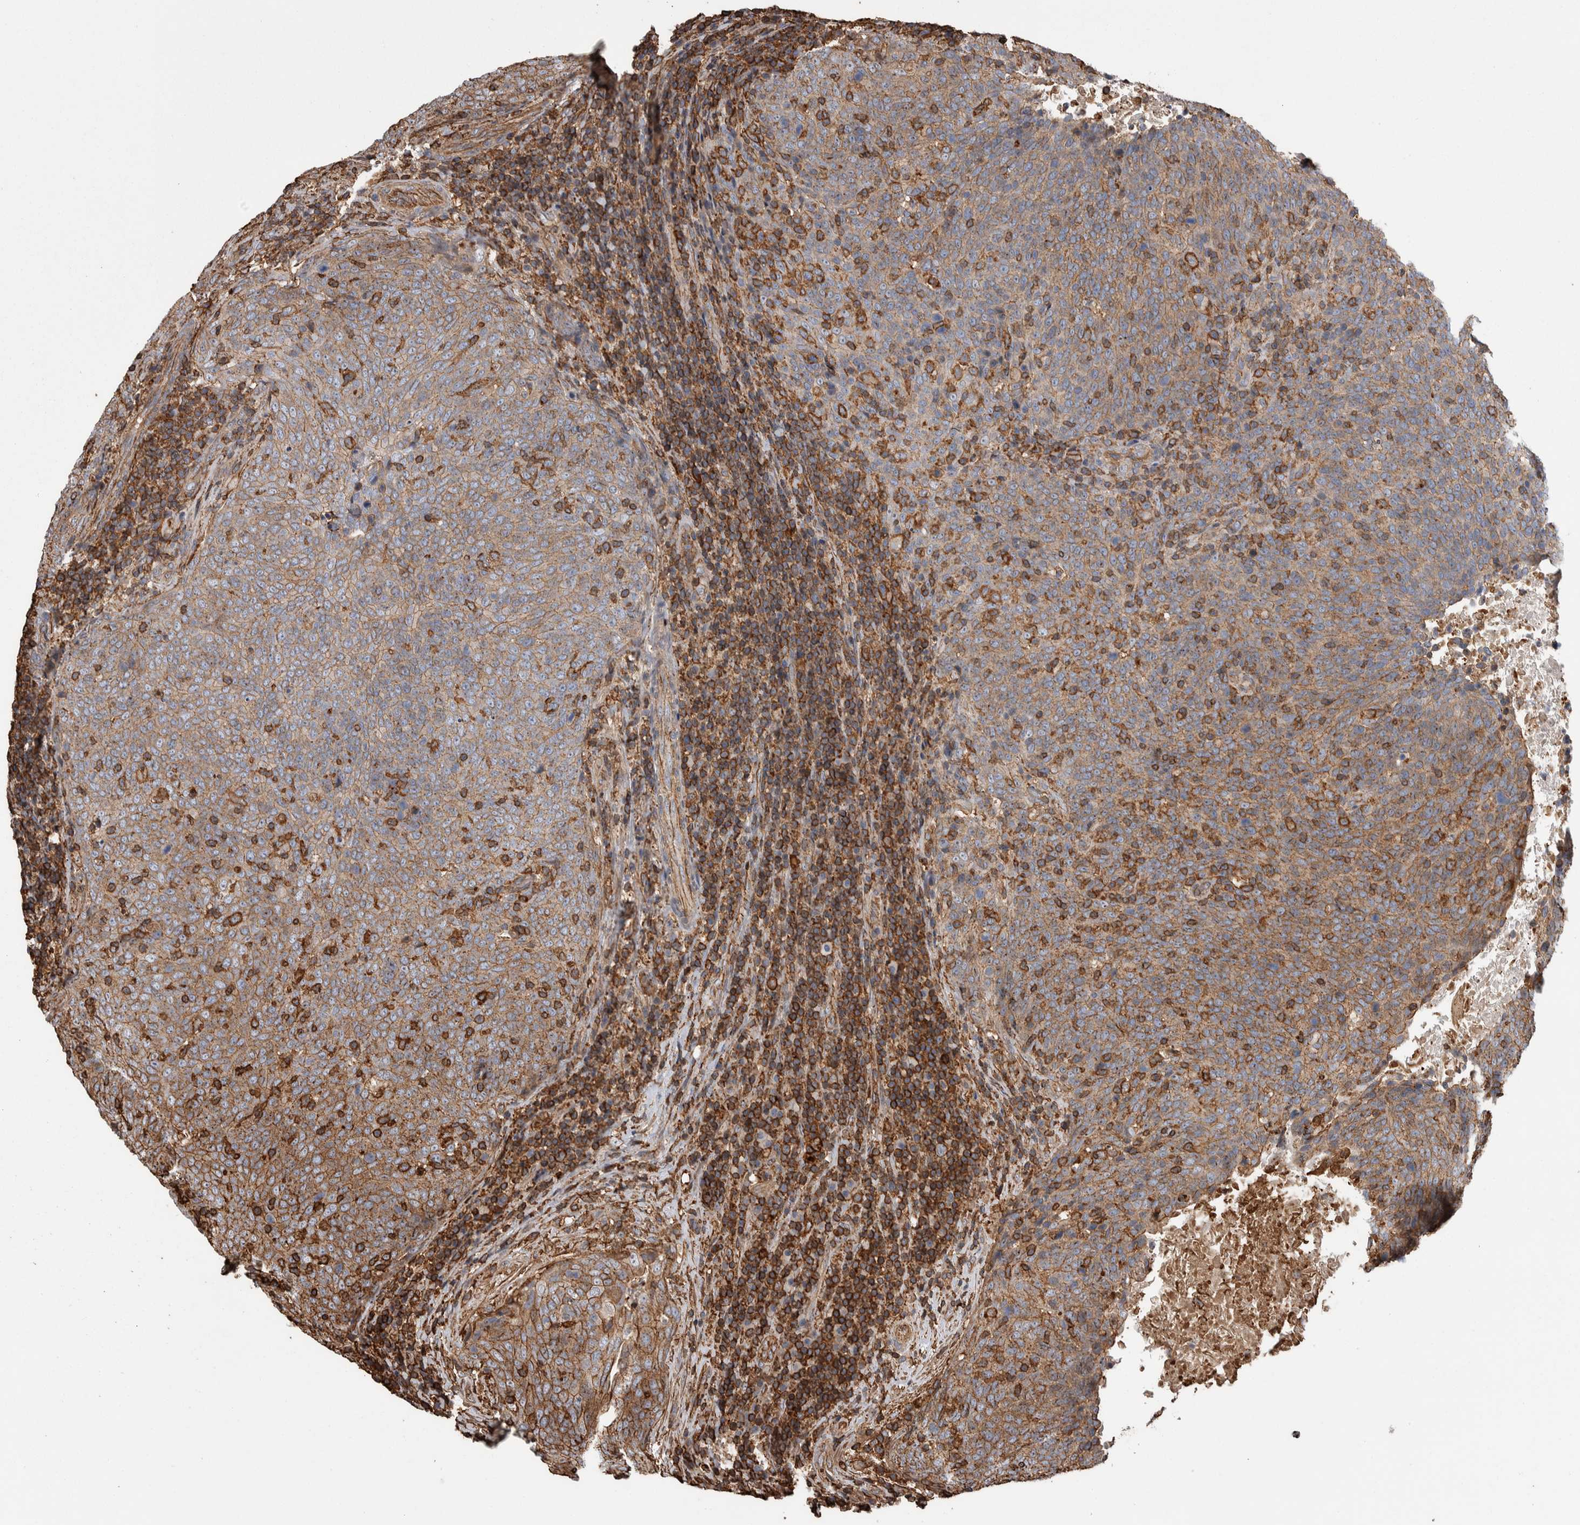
{"staining": {"intensity": "moderate", "quantity": ">75%", "location": "cytoplasmic/membranous"}, "tissue": "head and neck cancer", "cell_type": "Tumor cells", "image_type": "cancer", "snomed": [{"axis": "morphology", "description": "Squamous cell carcinoma, NOS"}, {"axis": "morphology", "description": "Squamous cell carcinoma, metastatic, NOS"}, {"axis": "topography", "description": "Lymph node"}, {"axis": "topography", "description": "Head-Neck"}], "caption": "Moderate cytoplasmic/membranous positivity is identified in approximately >75% of tumor cells in head and neck squamous cell carcinoma. (DAB = brown stain, brightfield microscopy at high magnification).", "gene": "ENPP2", "patient": {"sex": "male", "age": 62}}